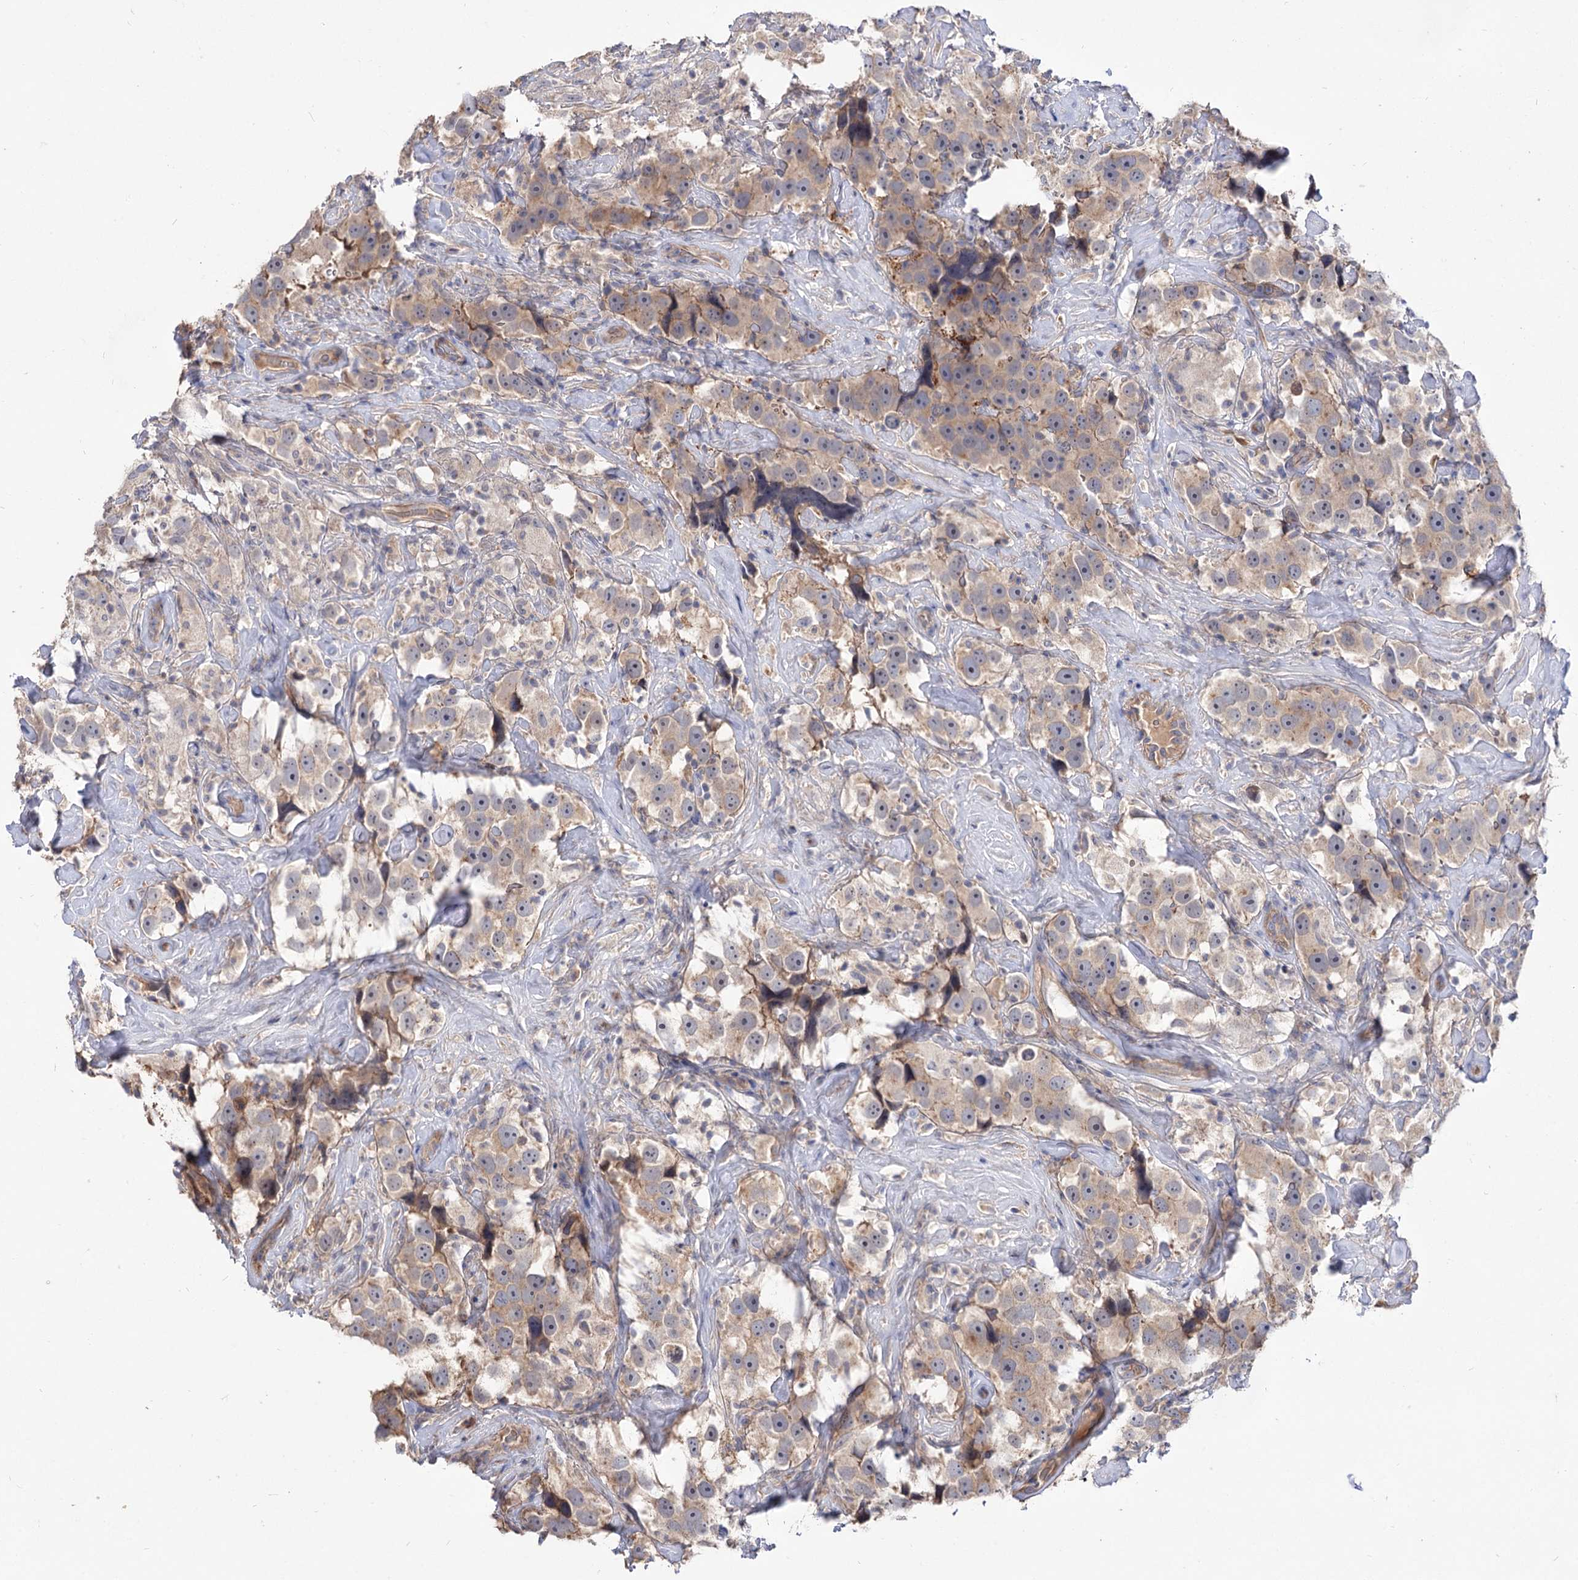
{"staining": {"intensity": "weak", "quantity": "25%-75%", "location": "cytoplasmic/membranous"}, "tissue": "testis cancer", "cell_type": "Tumor cells", "image_type": "cancer", "snomed": [{"axis": "morphology", "description": "Seminoma, NOS"}, {"axis": "topography", "description": "Testis"}], "caption": "The image displays staining of testis seminoma, revealing weak cytoplasmic/membranous protein positivity (brown color) within tumor cells. (IHC, brightfield microscopy, high magnification).", "gene": "NUDCD2", "patient": {"sex": "male", "age": 49}}